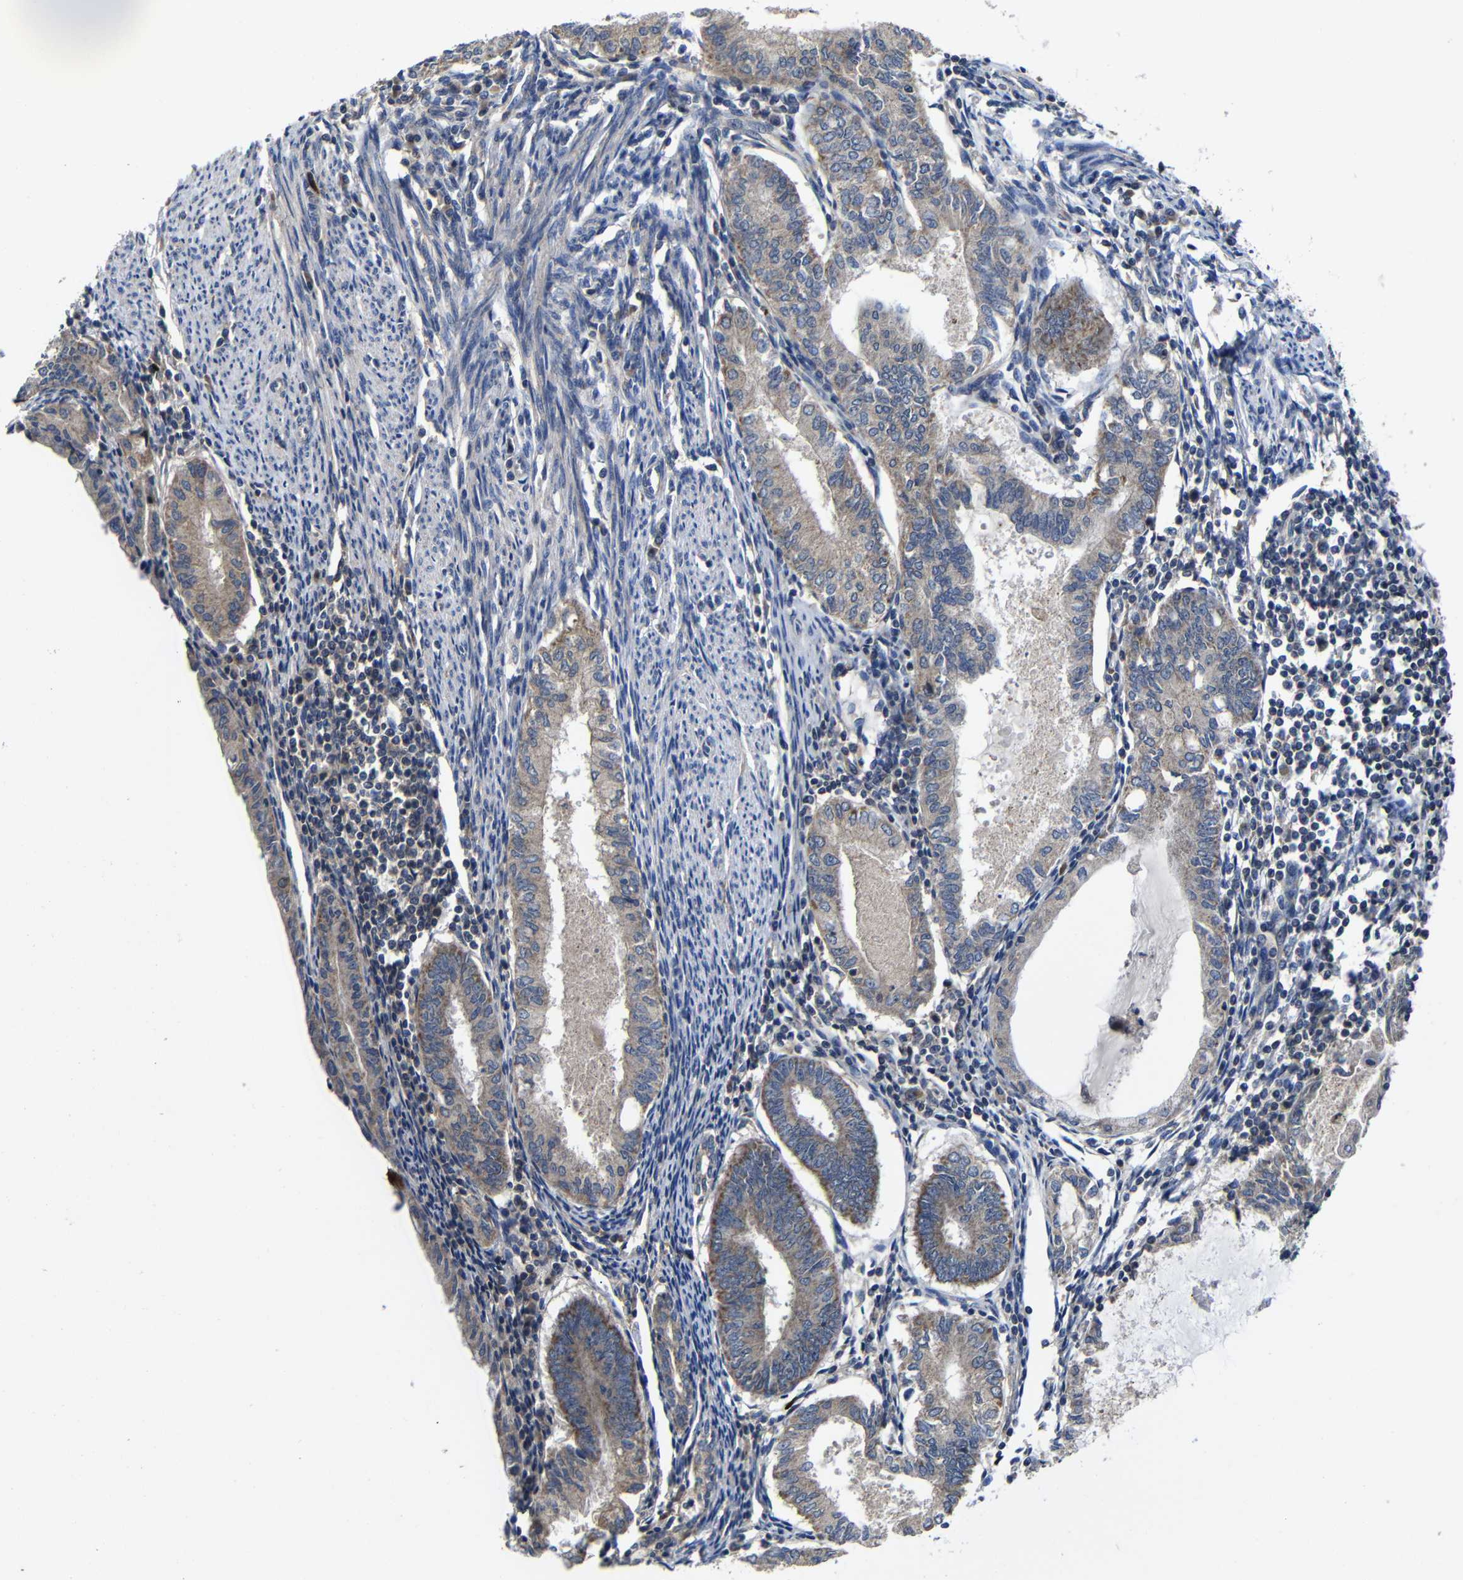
{"staining": {"intensity": "moderate", "quantity": ">75%", "location": "cytoplasmic/membranous"}, "tissue": "endometrial cancer", "cell_type": "Tumor cells", "image_type": "cancer", "snomed": [{"axis": "morphology", "description": "Adenocarcinoma, NOS"}, {"axis": "topography", "description": "Endometrium"}], "caption": "This is a histology image of immunohistochemistry (IHC) staining of endometrial cancer, which shows moderate expression in the cytoplasmic/membranous of tumor cells.", "gene": "LPAR5", "patient": {"sex": "female", "age": 86}}